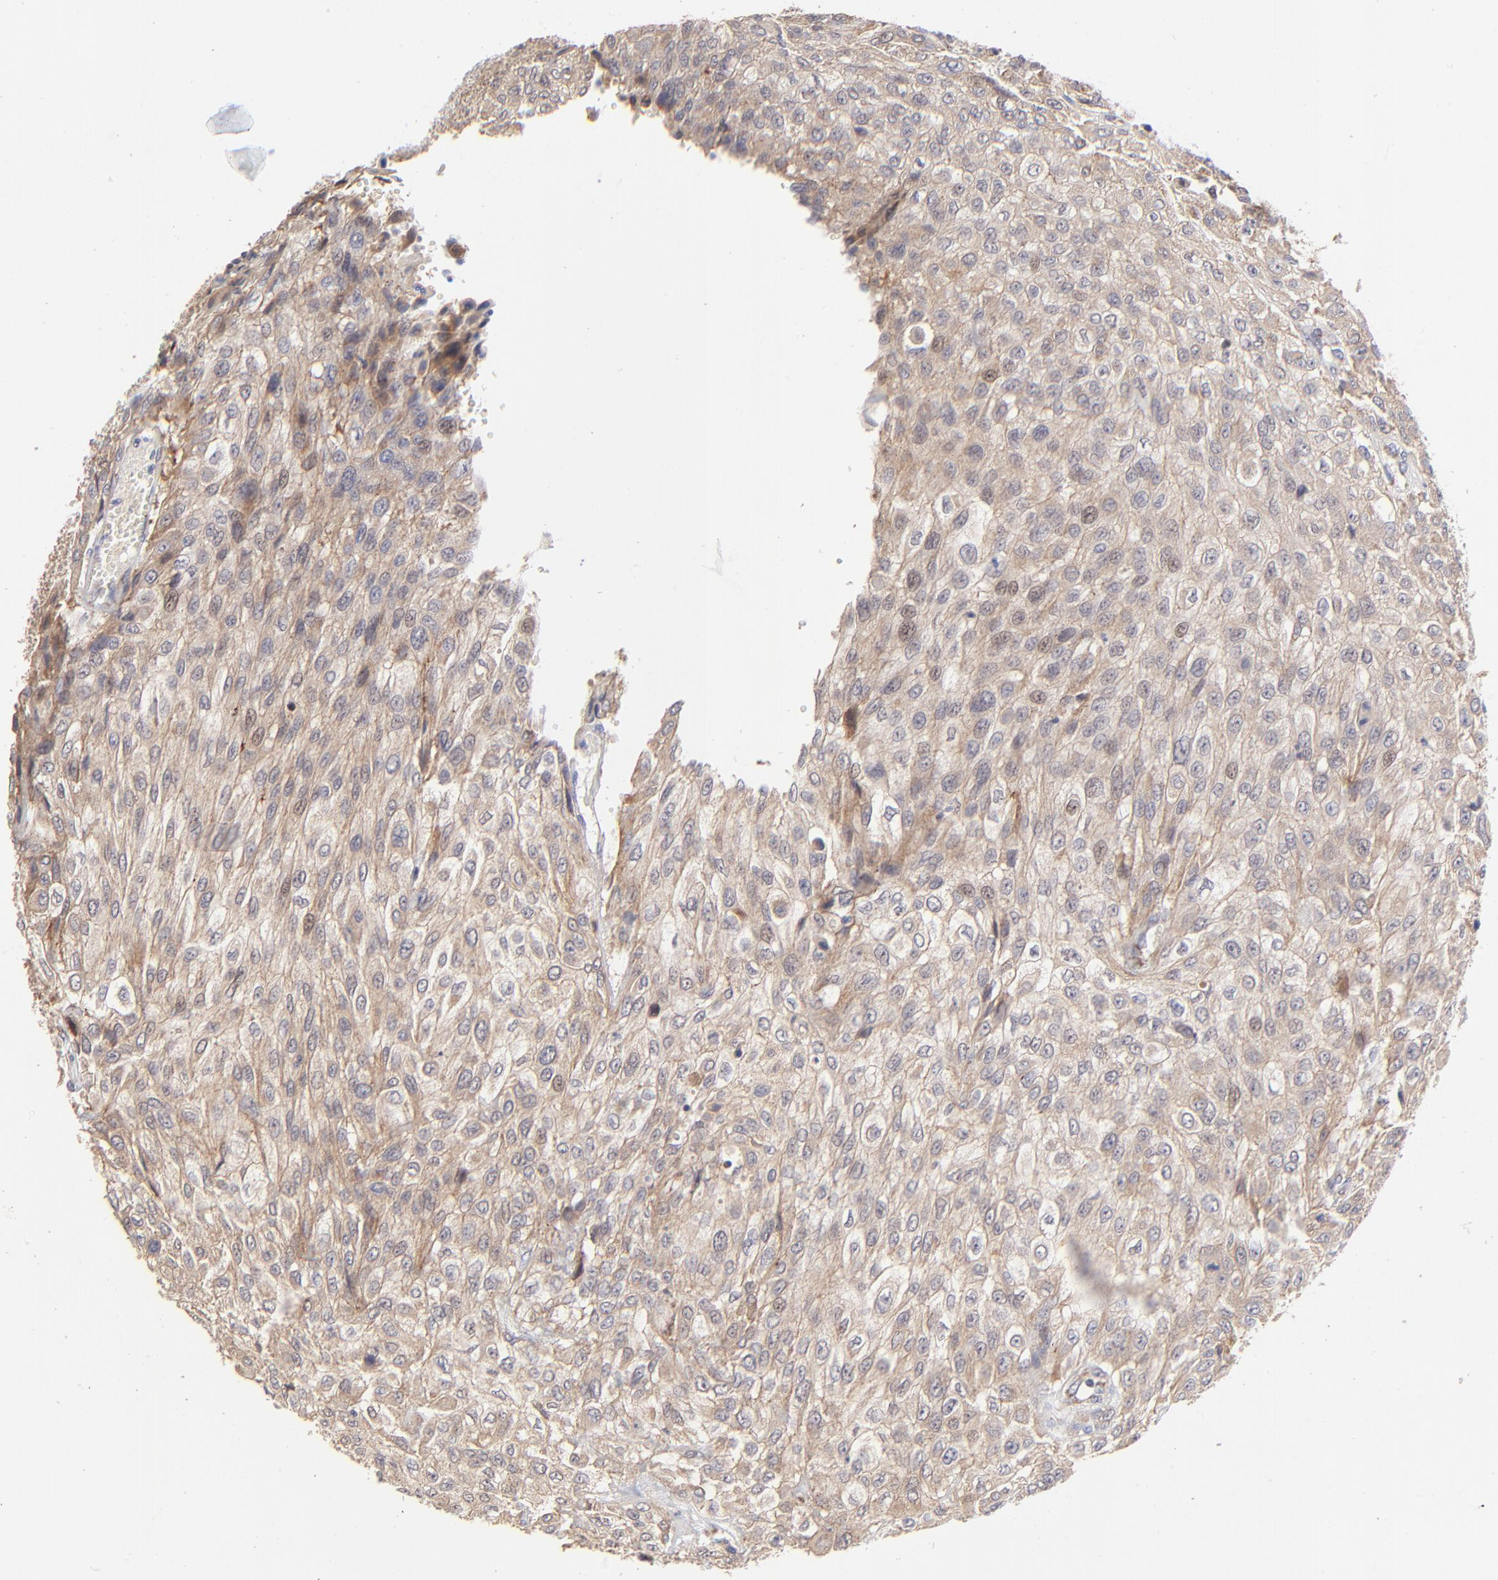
{"staining": {"intensity": "moderate", "quantity": ">75%", "location": "cytoplasmic/membranous"}, "tissue": "urothelial cancer", "cell_type": "Tumor cells", "image_type": "cancer", "snomed": [{"axis": "morphology", "description": "Urothelial carcinoma, High grade"}, {"axis": "topography", "description": "Urinary bladder"}], "caption": "Immunohistochemistry photomicrograph of neoplastic tissue: human high-grade urothelial carcinoma stained using IHC displays medium levels of moderate protein expression localized specifically in the cytoplasmic/membranous of tumor cells, appearing as a cytoplasmic/membranous brown color.", "gene": "FBXL12", "patient": {"sex": "male", "age": 57}}